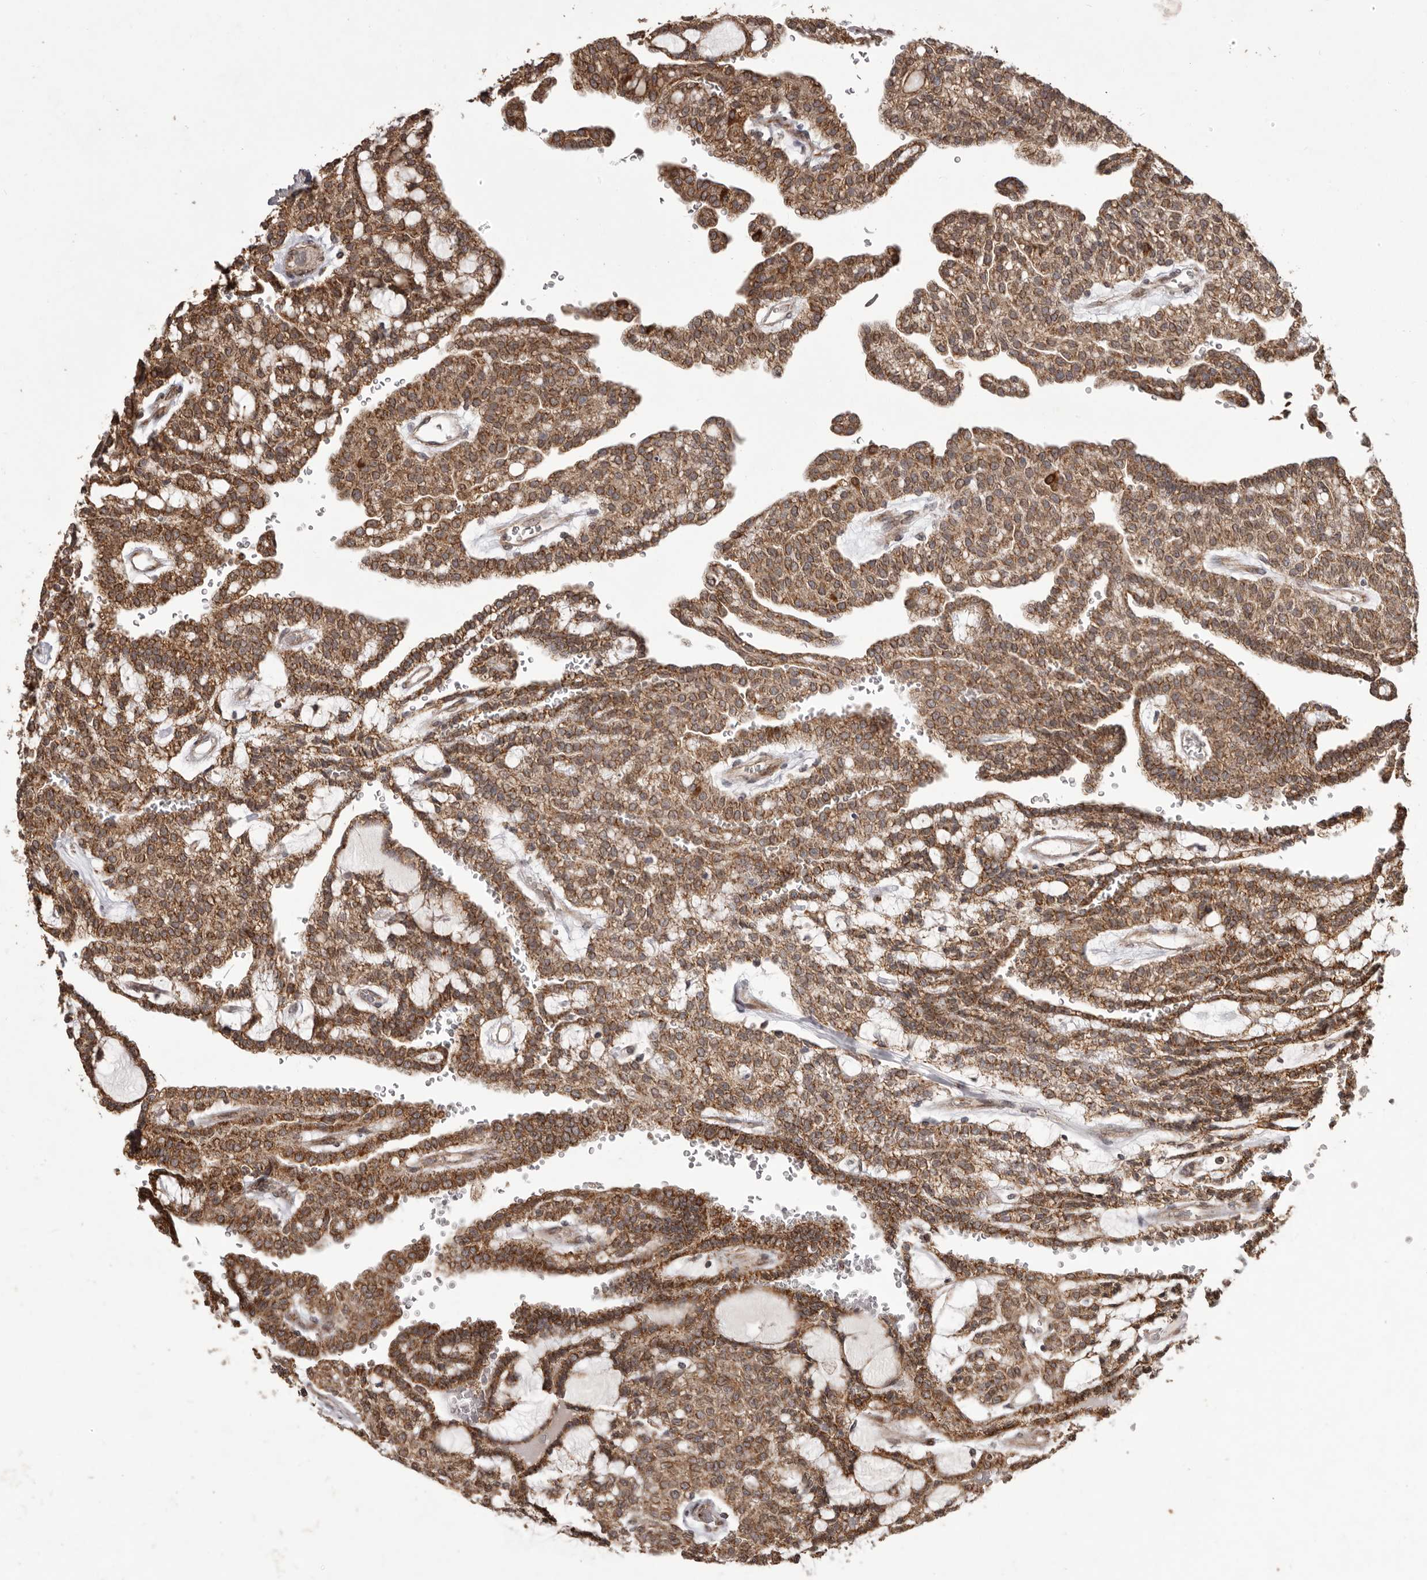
{"staining": {"intensity": "moderate", "quantity": ">75%", "location": "cytoplasmic/membranous"}, "tissue": "renal cancer", "cell_type": "Tumor cells", "image_type": "cancer", "snomed": [{"axis": "morphology", "description": "Adenocarcinoma, NOS"}, {"axis": "topography", "description": "Kidney"}], "caption": "This micrograph displays renal cancer stained with IHC to label a protein in brown. The cytoplasmic/membranous of tumor cells show moderate positivity for the protein. Nuclei are counter-stained blue.", "gene": "CHRM2", "patient": {"sex": "male", "age": 63}}